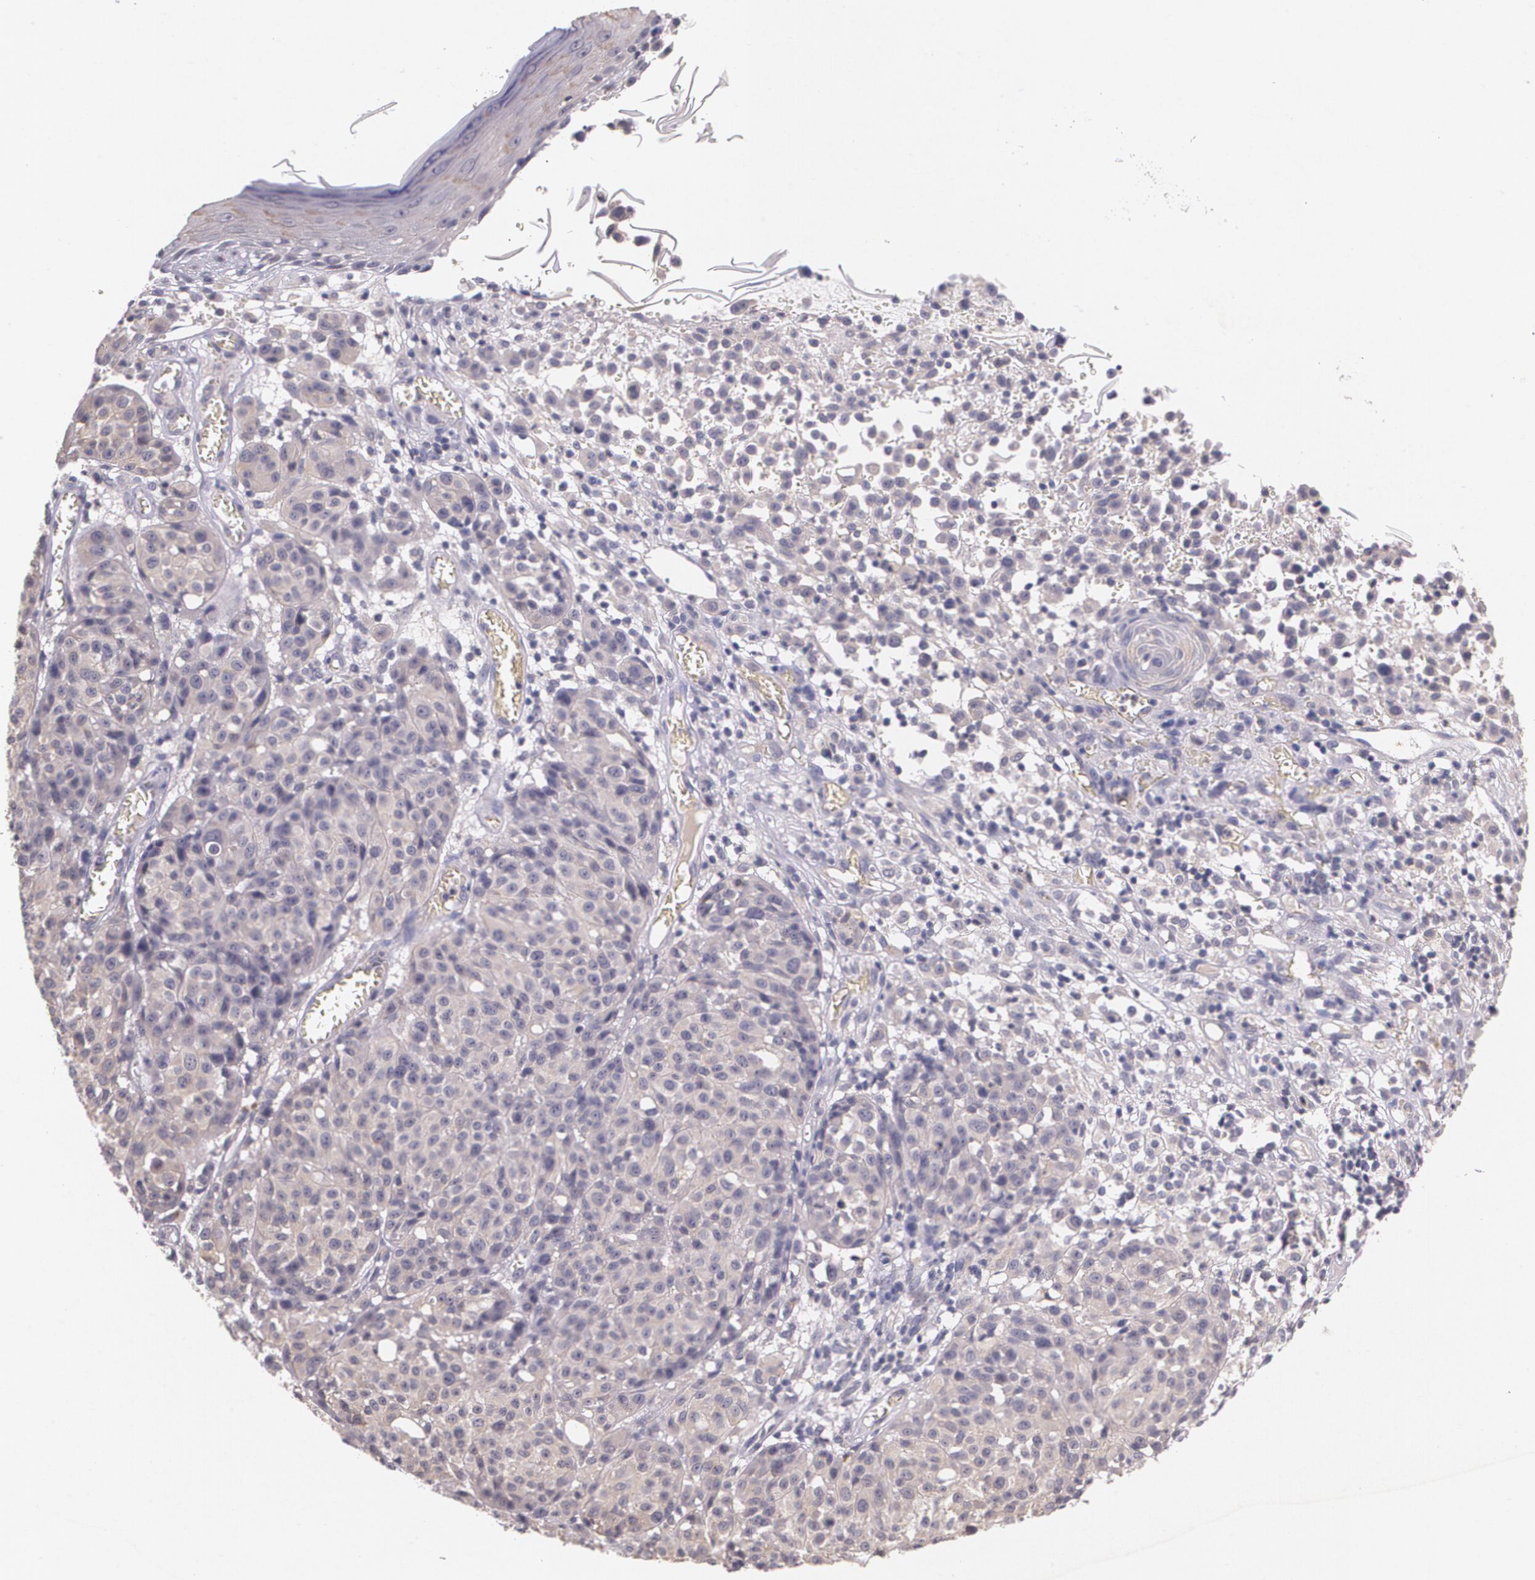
{"staining": {"intensity": "weak", "quantity": ">75%", "location": "cytoplasmic/membranous"}, "tissue": "melanoma", "cell_type": "Tumor cells", "image_type": "cancer", "snomed": [{"axis": "morphology", "description": "Malignant melanoma, NOS"}, {"axis": "topography", "description": "Skin"}], "caption": "Weak cytoplasmic/membranous expression is appreciated in approximately >75% of tumor cells in malignant melanoma.", "gene": "TM4SF1", "patient": {"sex": "female", "age": 49}}